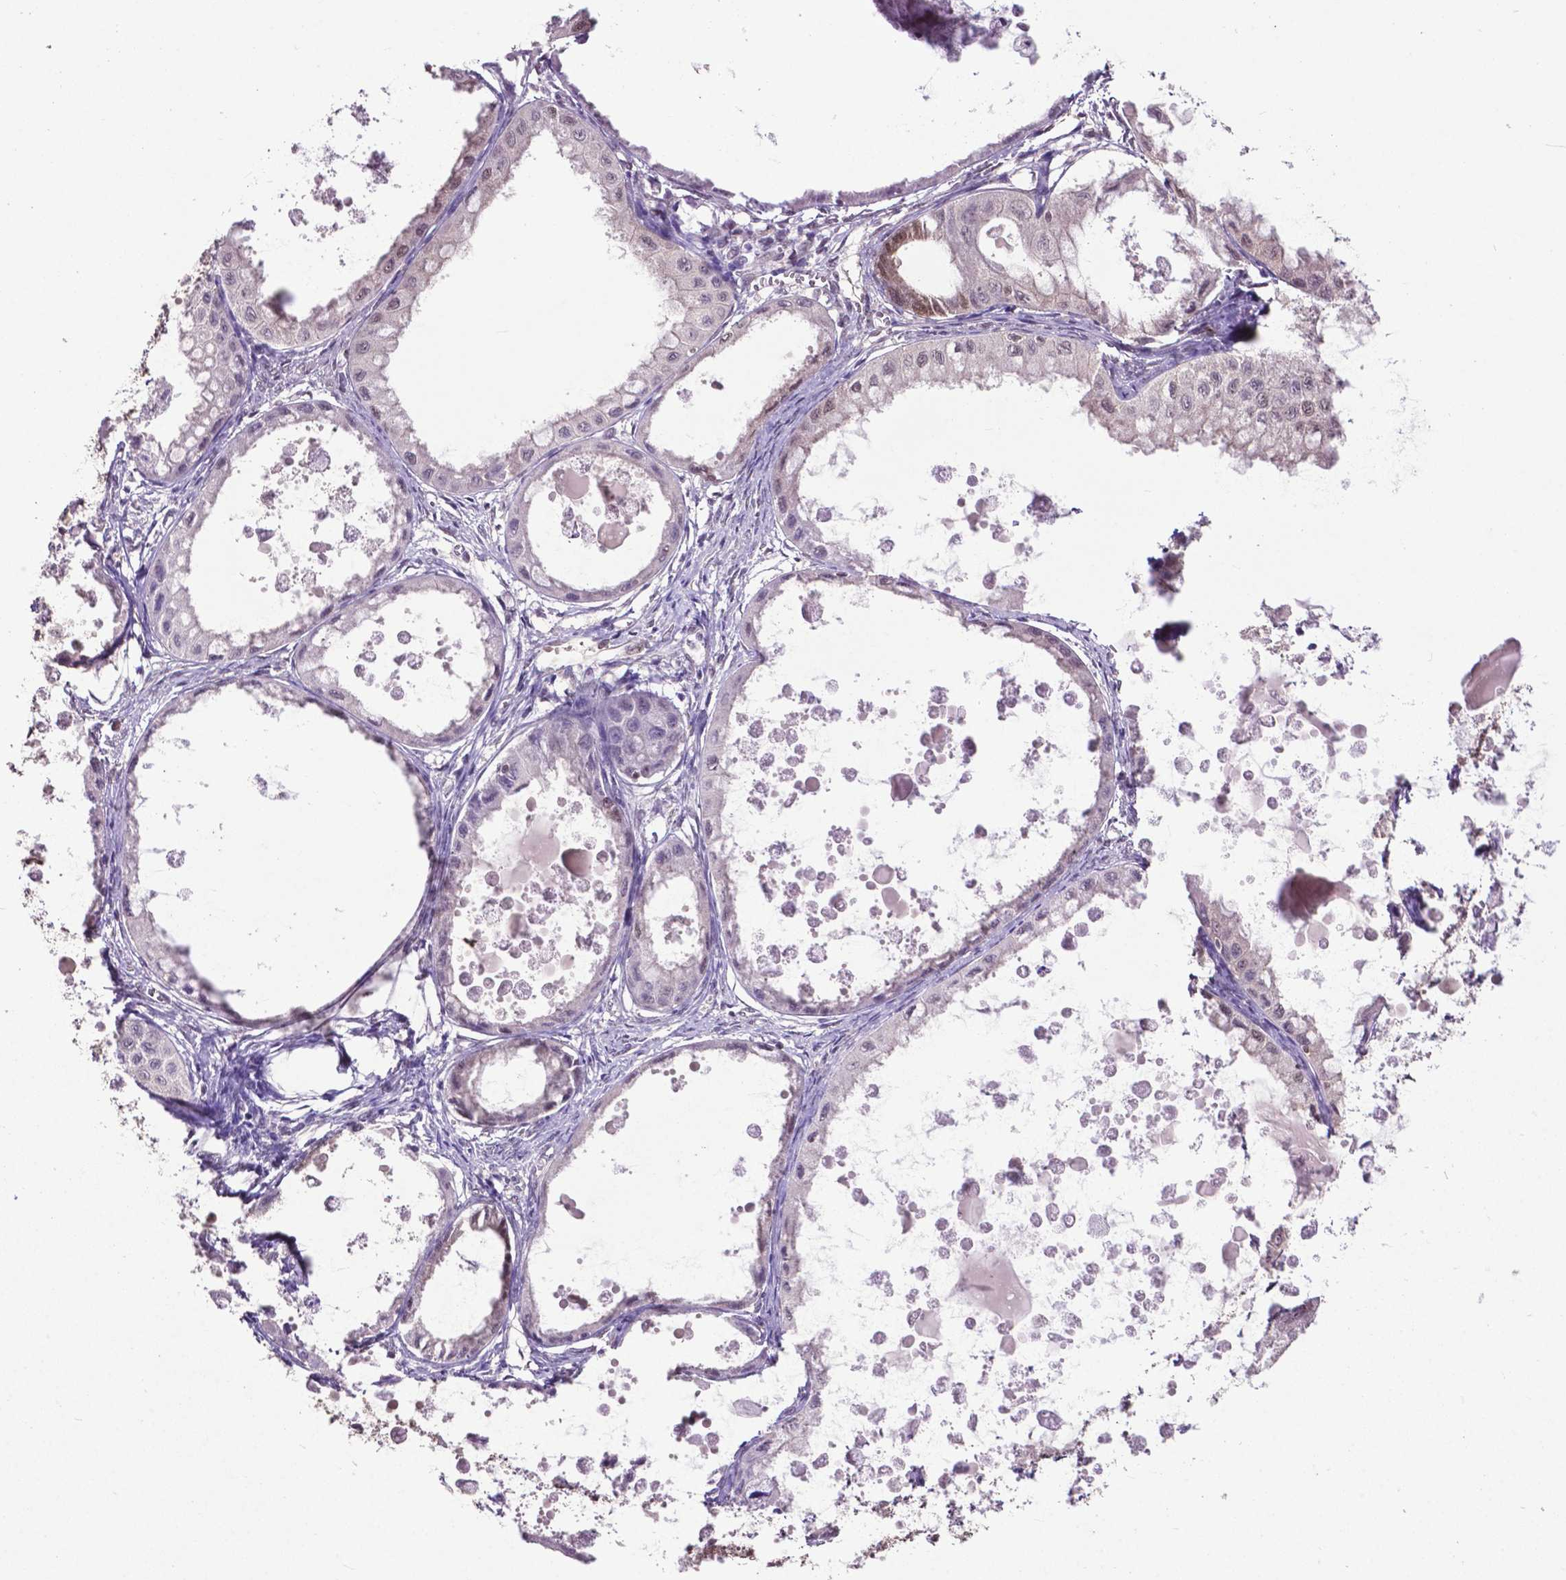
{"staining": {"intensity": "moderate", "quantity": "<25%", "location": "nuclear"}, "tissue": "ovarian cancer", "cell_type": "Tumor cells", "image_type": "cancer", "snomed": [{"axis": "morphology", "description": "Cystadenocarcinoma, mucinous, NOS"}, {"axis": "topography", "description": "Ovary"}], "caption": "Protein positivity by immunohistochemistry demonstrates moderate nuclear staining in about <25% of tumor cells in ovarian cancer.", "gene": "FAF1", "patient": {"sex": "female", "age": 64}}